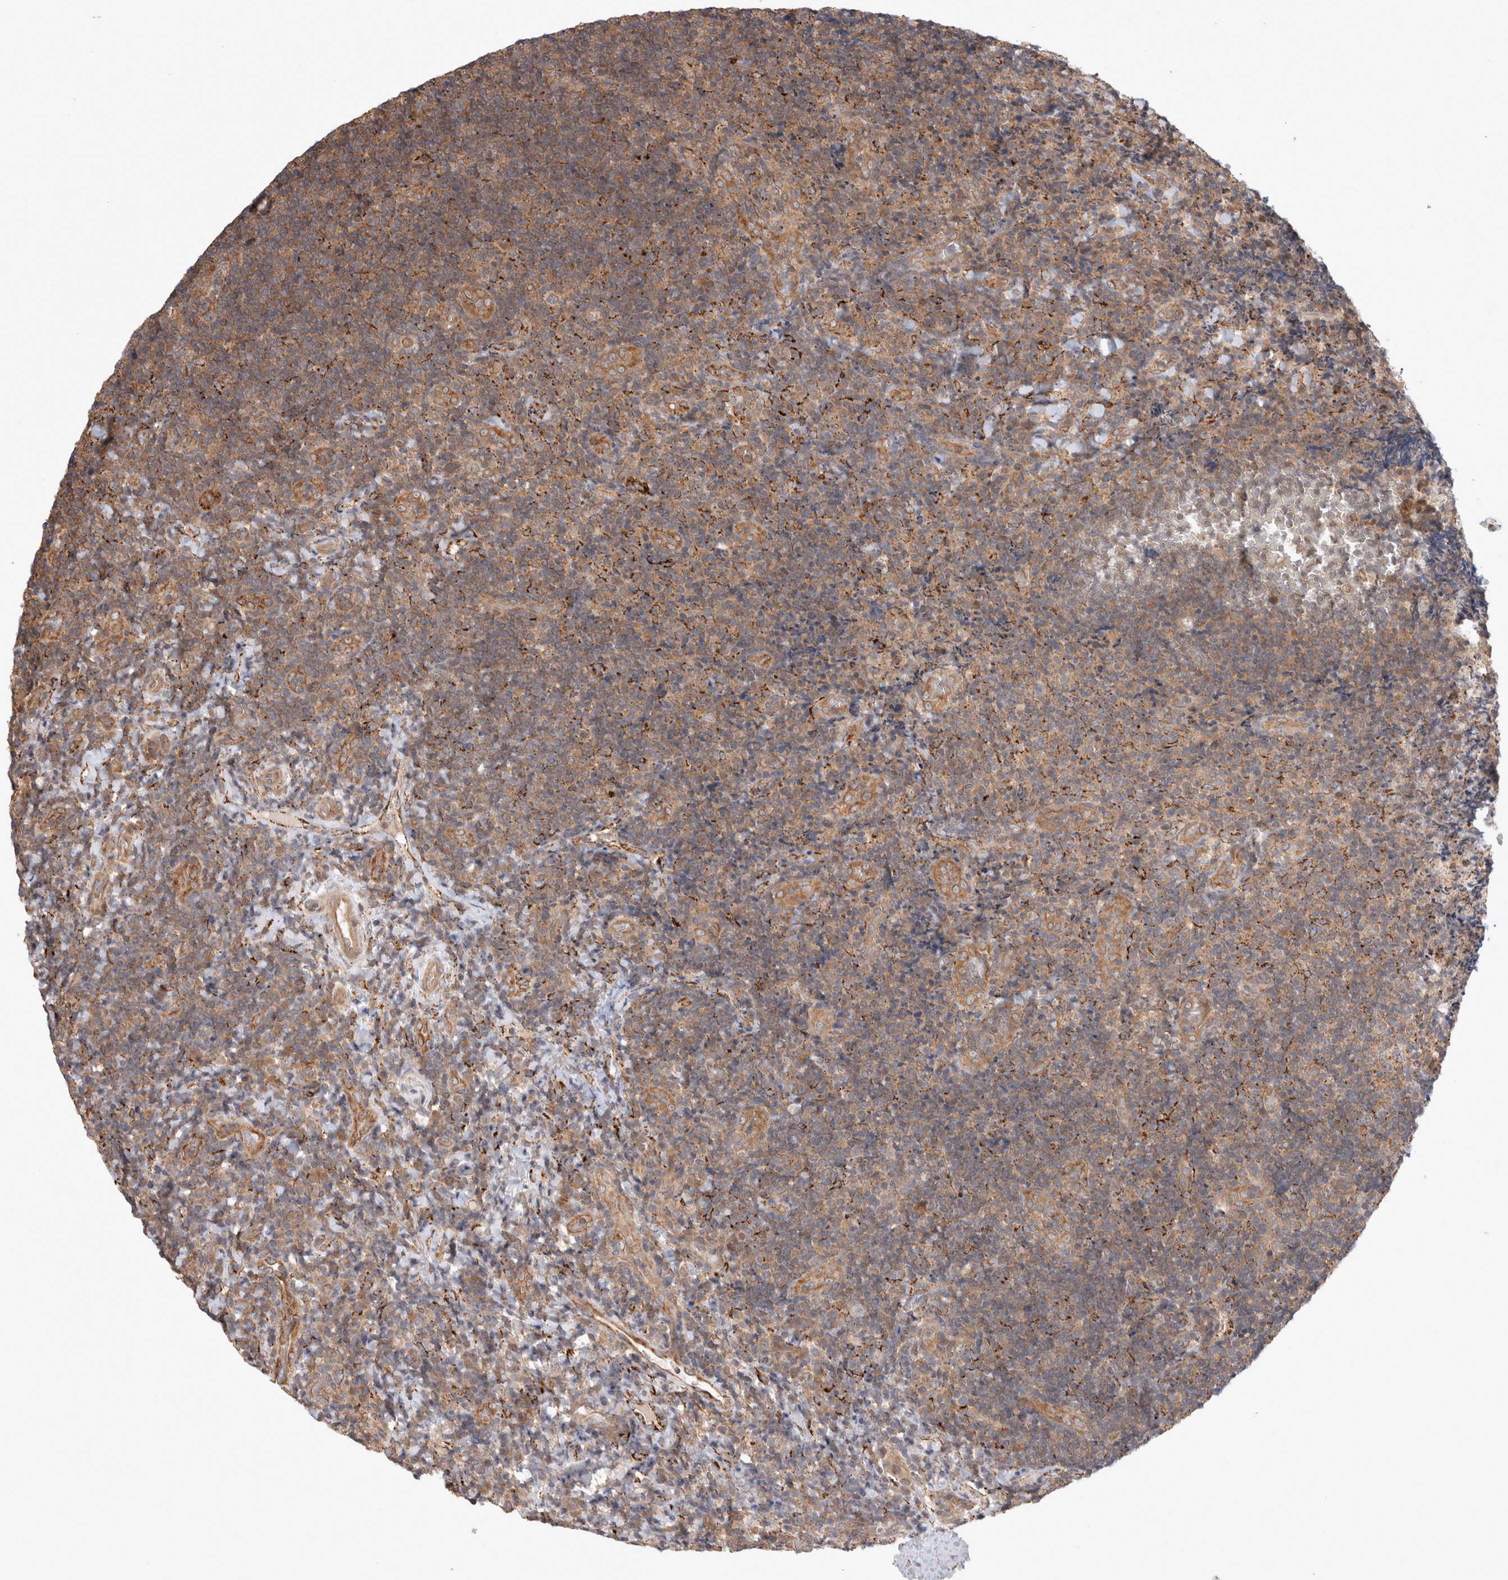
{"staining": {"intensity": "weak", "quantity": ">75%", "location": "cytoplasmic/membranous"}, "tissue": "lymphoma", "cell_type": "Tumor cells", "image_type": "cancer", "snomed": [{"axis": "morphology", "description": "Malignant lymphoma, non-Hodgkin's type, High grade"}, {"axis": "topography", "description": "Tonsil"}], "caption": "IHC staining of lymphoma, which reveals low levels of weak cytoplasmic/membranous positivity in about >75% of tumor cells indicating weak cytoplasmic/membranous protein positivity. The staining was performed using DAB (3,3'-diaminobenzidine) (brown) for protein detection and nuclei were counterstained in hematoxylin (blue).", "gene": "HROB", "patient": {"sex": "female", "age": 36}}